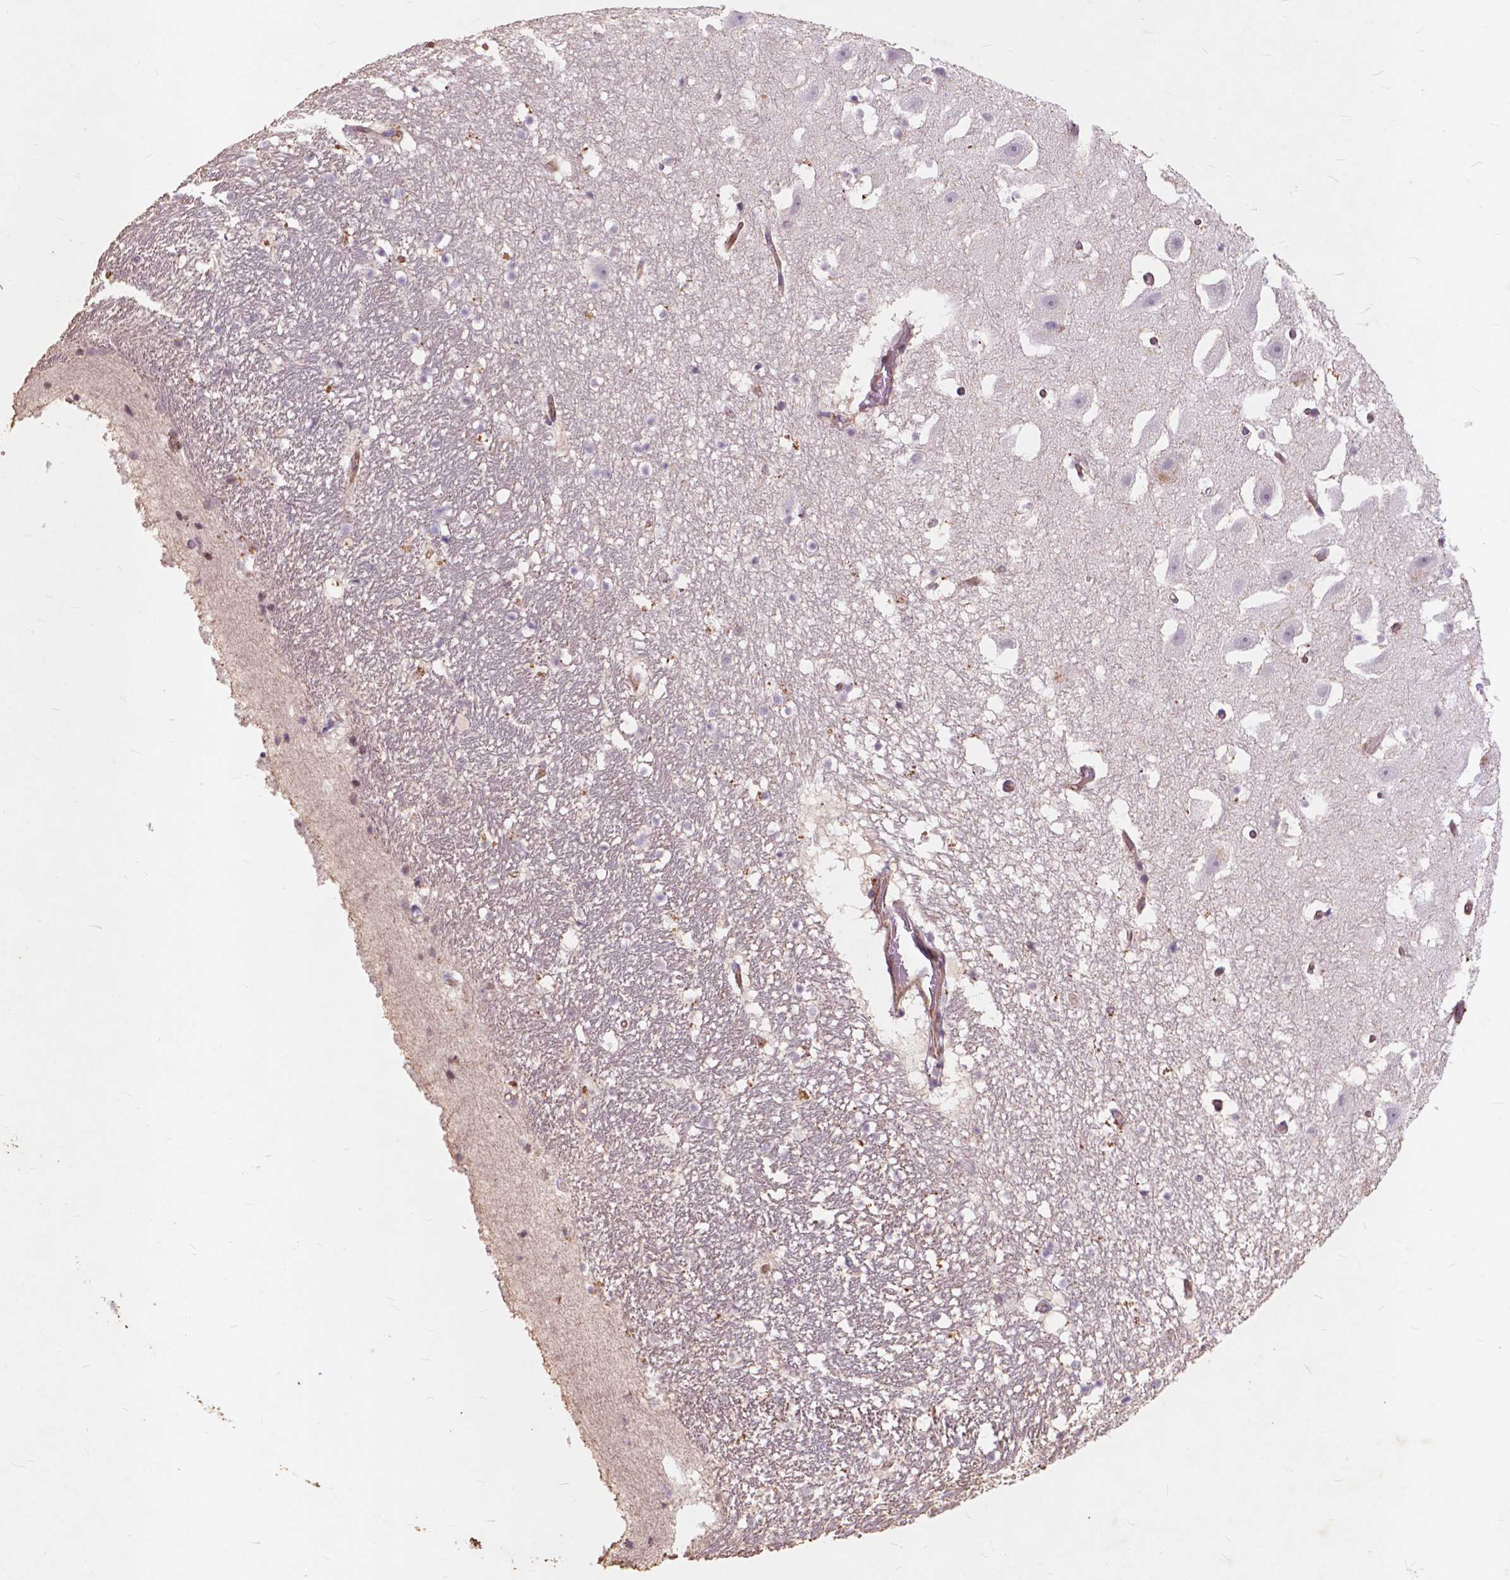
{"staining": {"intensity": "negative", "quantity": "none", "location": "none"}, "tissue": "hippocampus", "cell_type": "Glial cells", "image_type": "normal", "snomed": [{"axis": "morphology", "description": "Normal tissue, NOS"}, {"axis": "topography", "description": "Hippocampus"}], "caption": "Unremarkable hippocampus was stained to show a protein in brown. There is no significant expression in glial cells. (DAB (3,3'-diaminobenzidine) immunohistochemistry visualized using brightfield microscopy, high magnification).", "gene": "RFPL4B", "patient": {"sex": "male", "age": 26}}